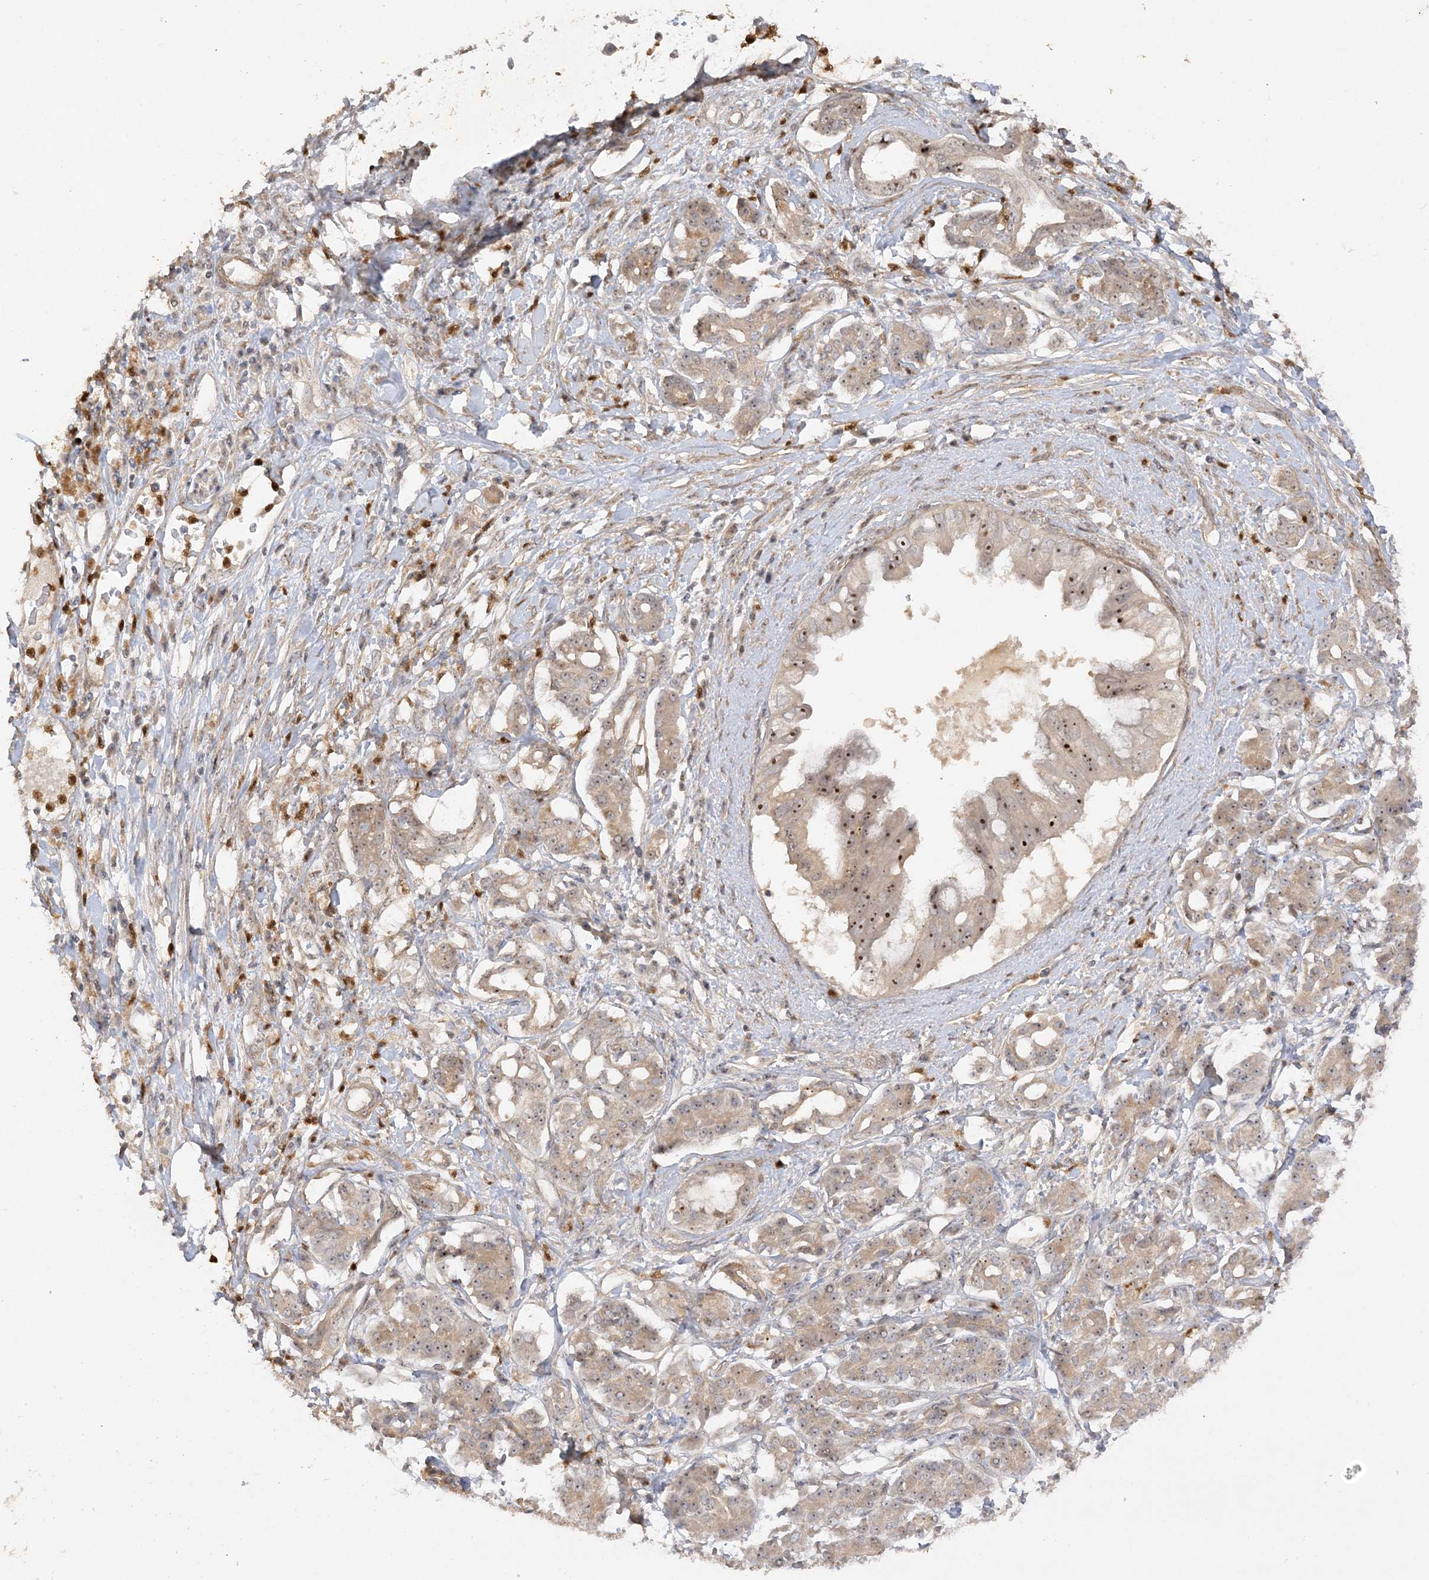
{"staining": {"intensity": "moderate", "quantity": "25%-75%", "location": "nuclear"}, "tissue": "pancreatic cancer", "cell_type": "Tumor cells", "image_type": "cancer", "snomed": [{"axis": "morphology", "description": "Adenocarcinoma, NOS"}, {"axis": "topography", "description": "Pancreas"}], "caption": "Immunohistochemical staining of pancreatic adenocarcinoma exhibits medium levels of moderate nuclear positivity in approximately 25%-75% of tumor cells.", "gene": "DDX18", "patient": {"sex": "female", "age": 56}}